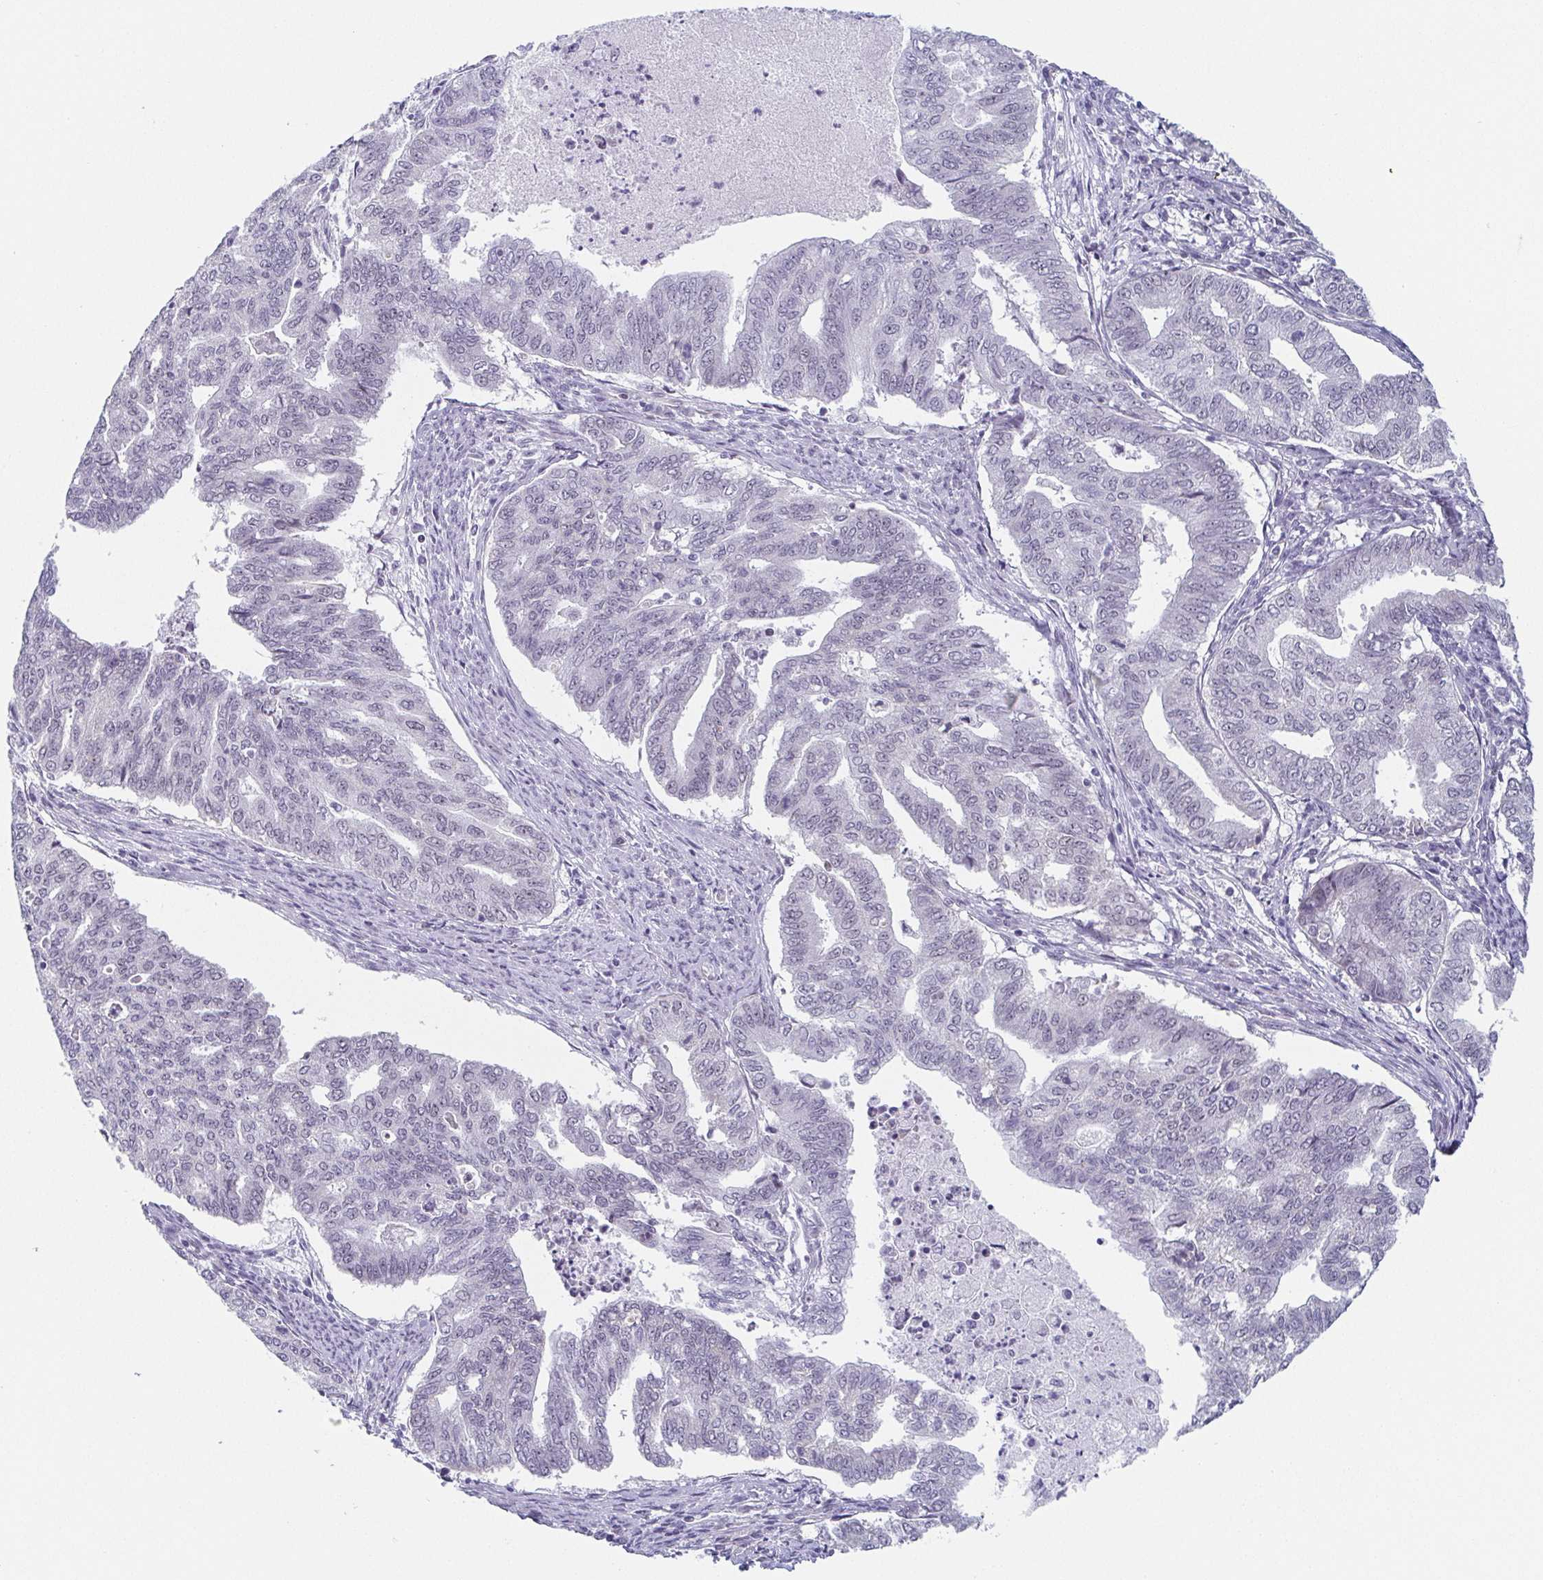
{"staining": {"intensity": "negative", "quantity": "none", "location": "none"}, "tissue": "endometrial cancer", "cell_type": "Tumor cells", "image_type": "cancer", "snomed": [{"axis": "morphology", "description": "Adenocarcinoma, NOS"}, {"axis": "topography", "description": "Endometrium"}], "caption": "Tumor cells show no significant staining in endometrial cancer.", "gene": "EXOSC7", "patient": {"sex": "female", "age": 79}}